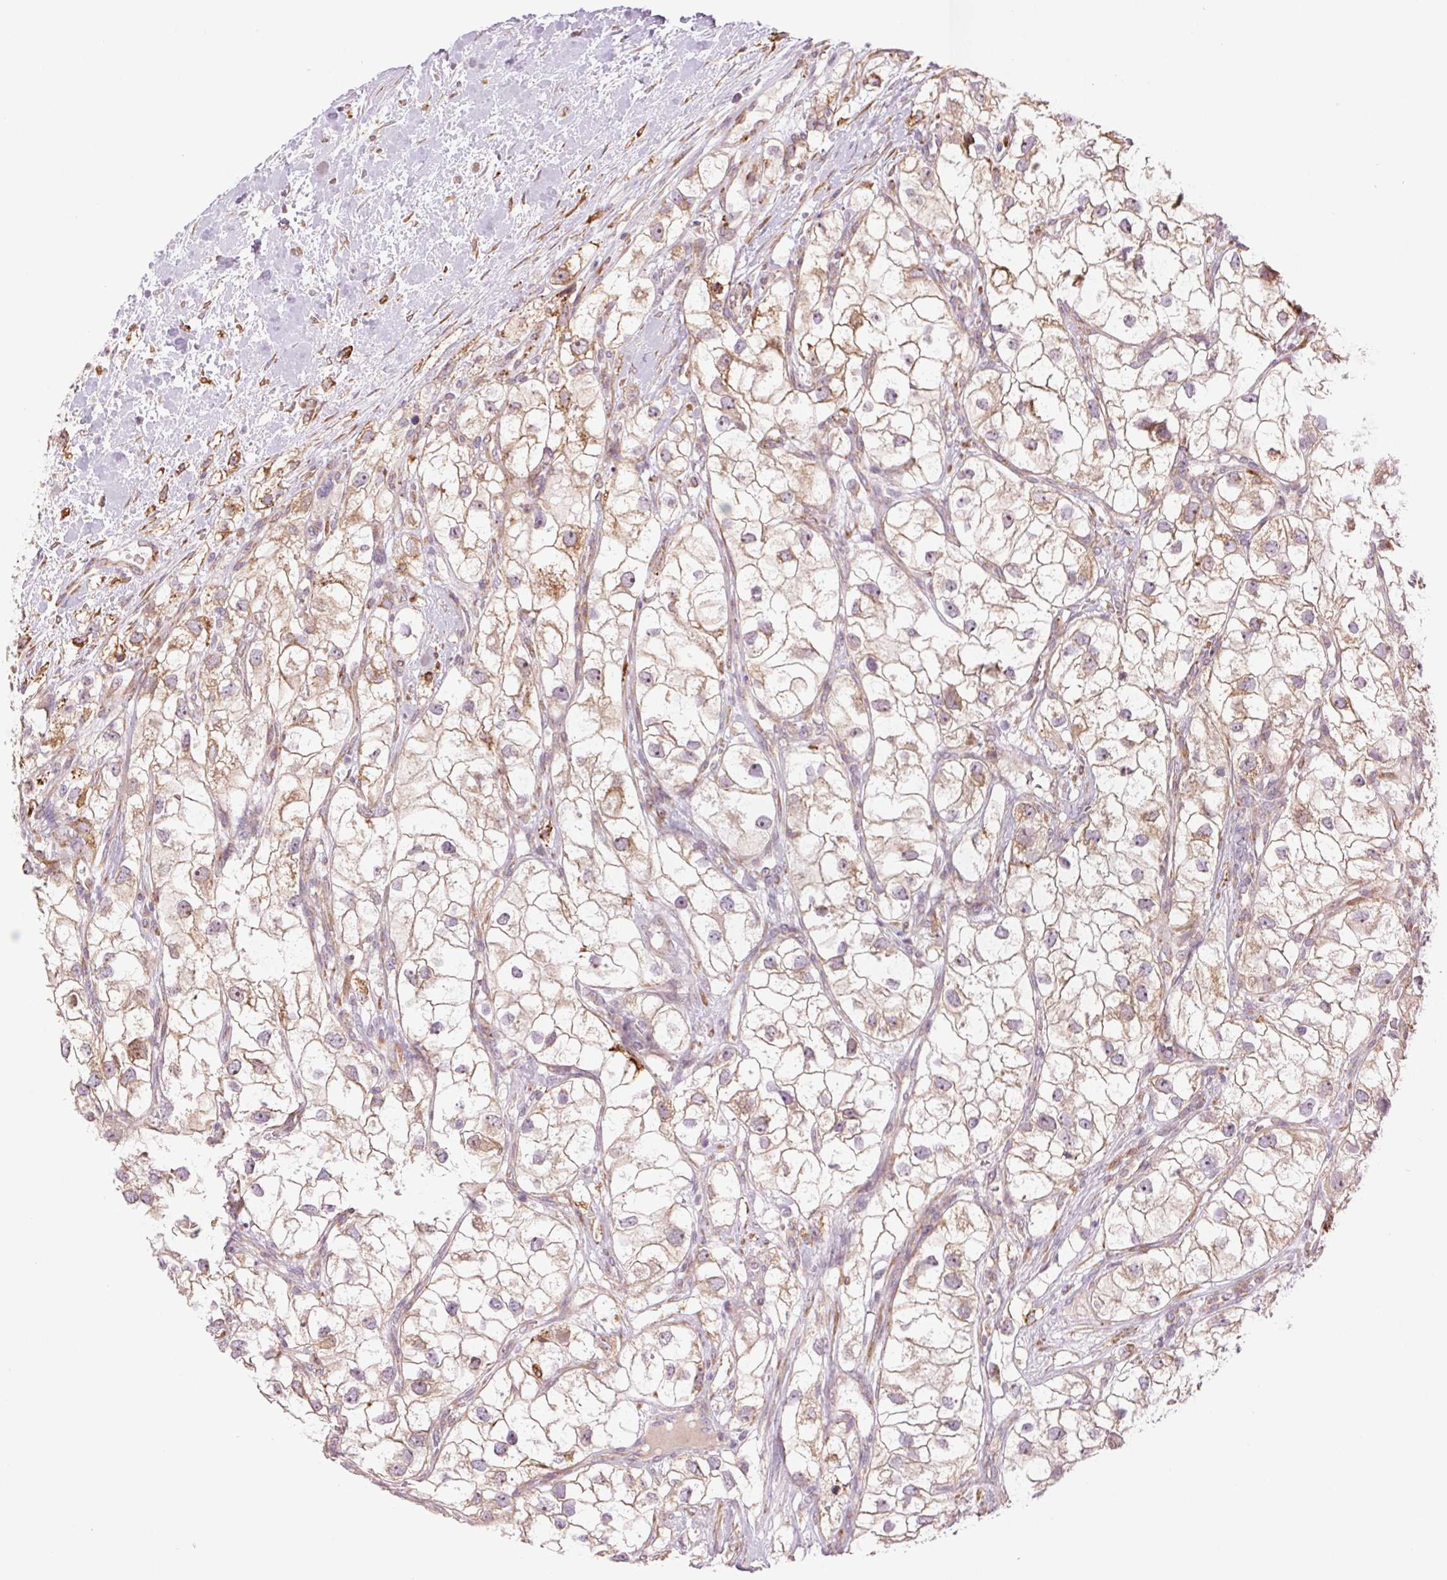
{"staining": {"intensity": "weak", "quantity": ">75%", "location": "cytoplasmic/membranous"}, "tissue": "renal cancer", "cell_type": "Tumor cells", "image_type": "cancer", "snomed": [{"axis": "morphology", "description": "Adenocarcinoma, NOS"}, {"axis": "topography", "description": "Kidney"}], "caption": "IHC of human adenocarcinoma (renal) shows low levels of weak cytoplasmic/membranous staining in about >75% of tumor cells. (IHC, brightfield microscopy, high magnification).", "gene": "METTL17", "patient": {"sex": "male", "age": 59}}